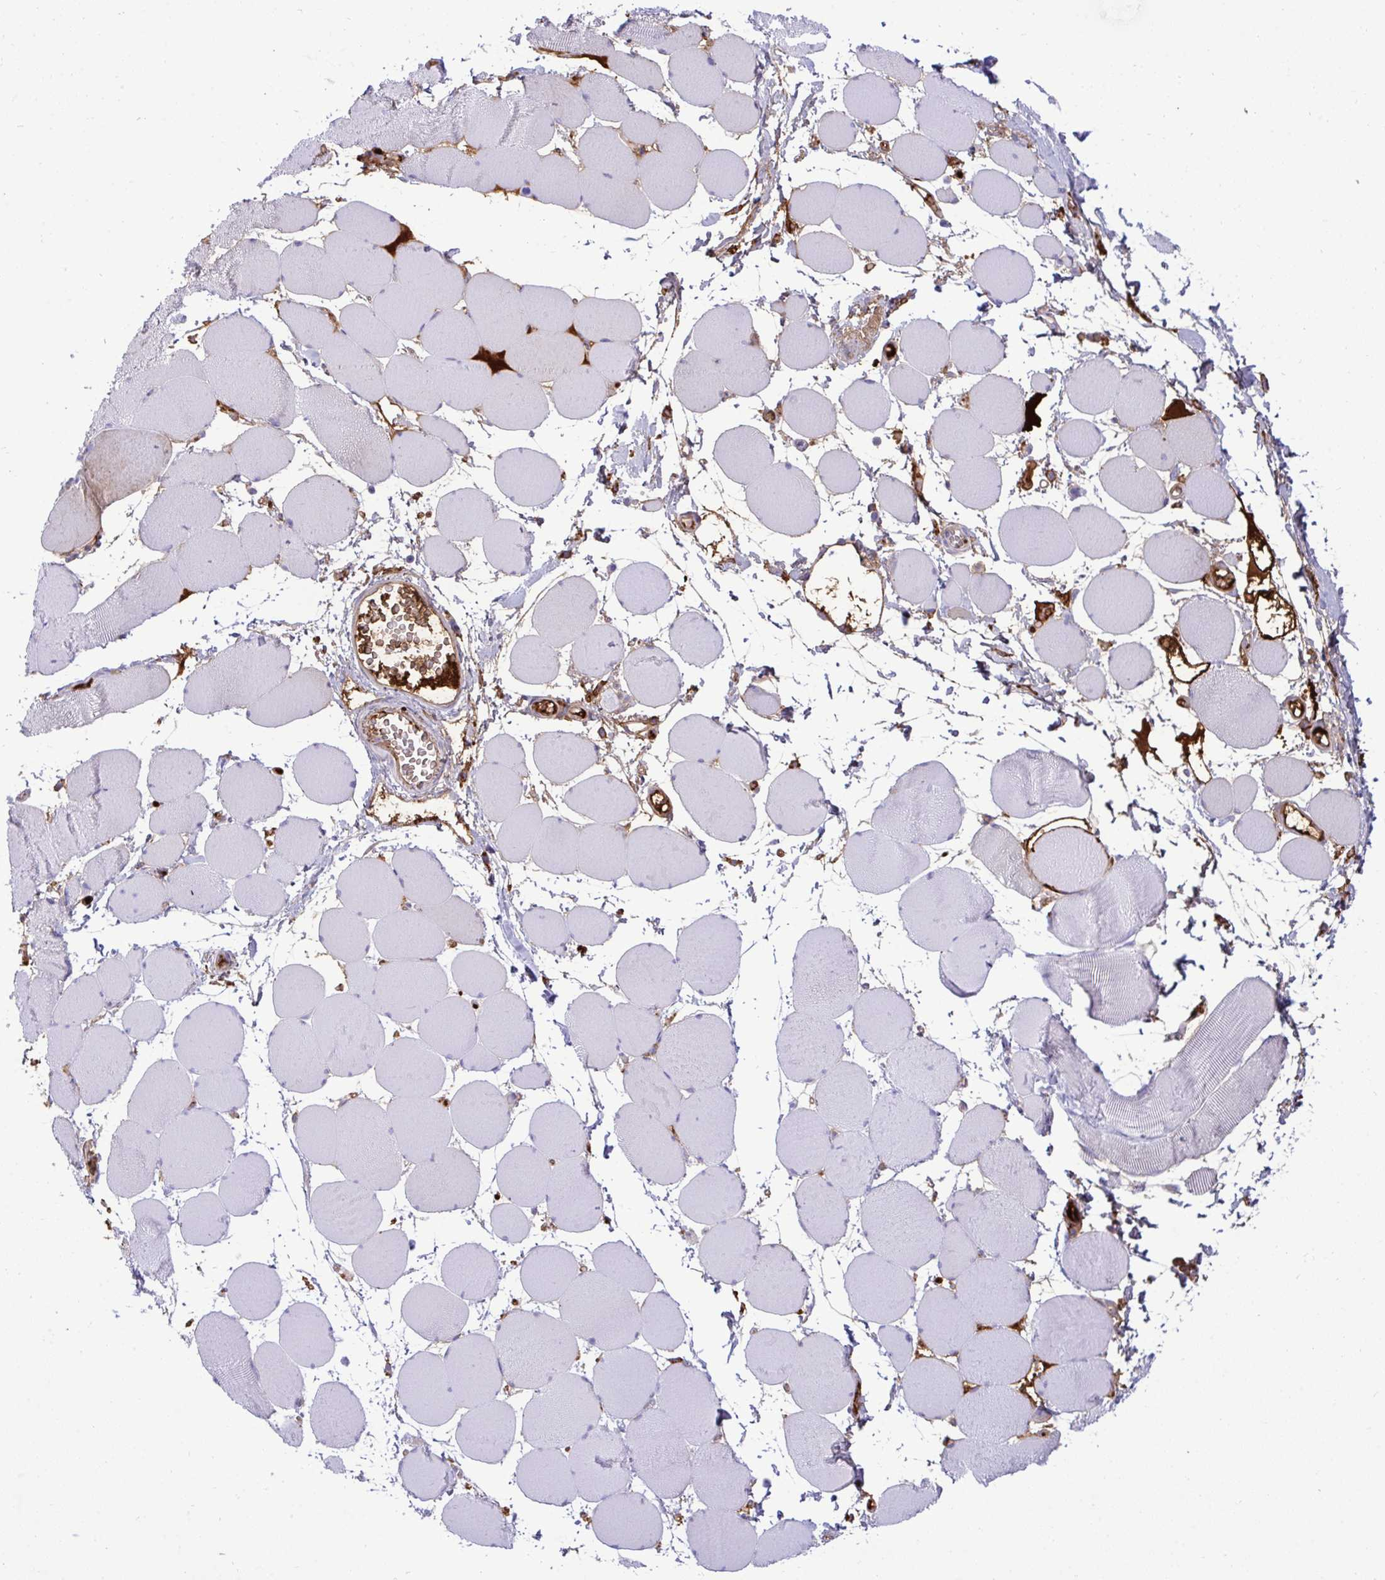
{"staining": {"intensity": "negative", "quantity": "none", "location": "none"}, "tissue": "skeletal muscle", "cell_type": "Myocytes", "image_type": "normal", "snomed": [{"axis": "morphology", "description": "Normal tissue, NOS"}, {"axis": "topography", "description": "Skeletal muscle"}], "caption": "The photomicrograph exhibits no staining of myocytes in unremarkable skeletal muscle. (DAB (3,3'-diaminobenzidine) IHC, high magnification).", "gene": "F2", "patient": {"sex": "female", "age": 75}}